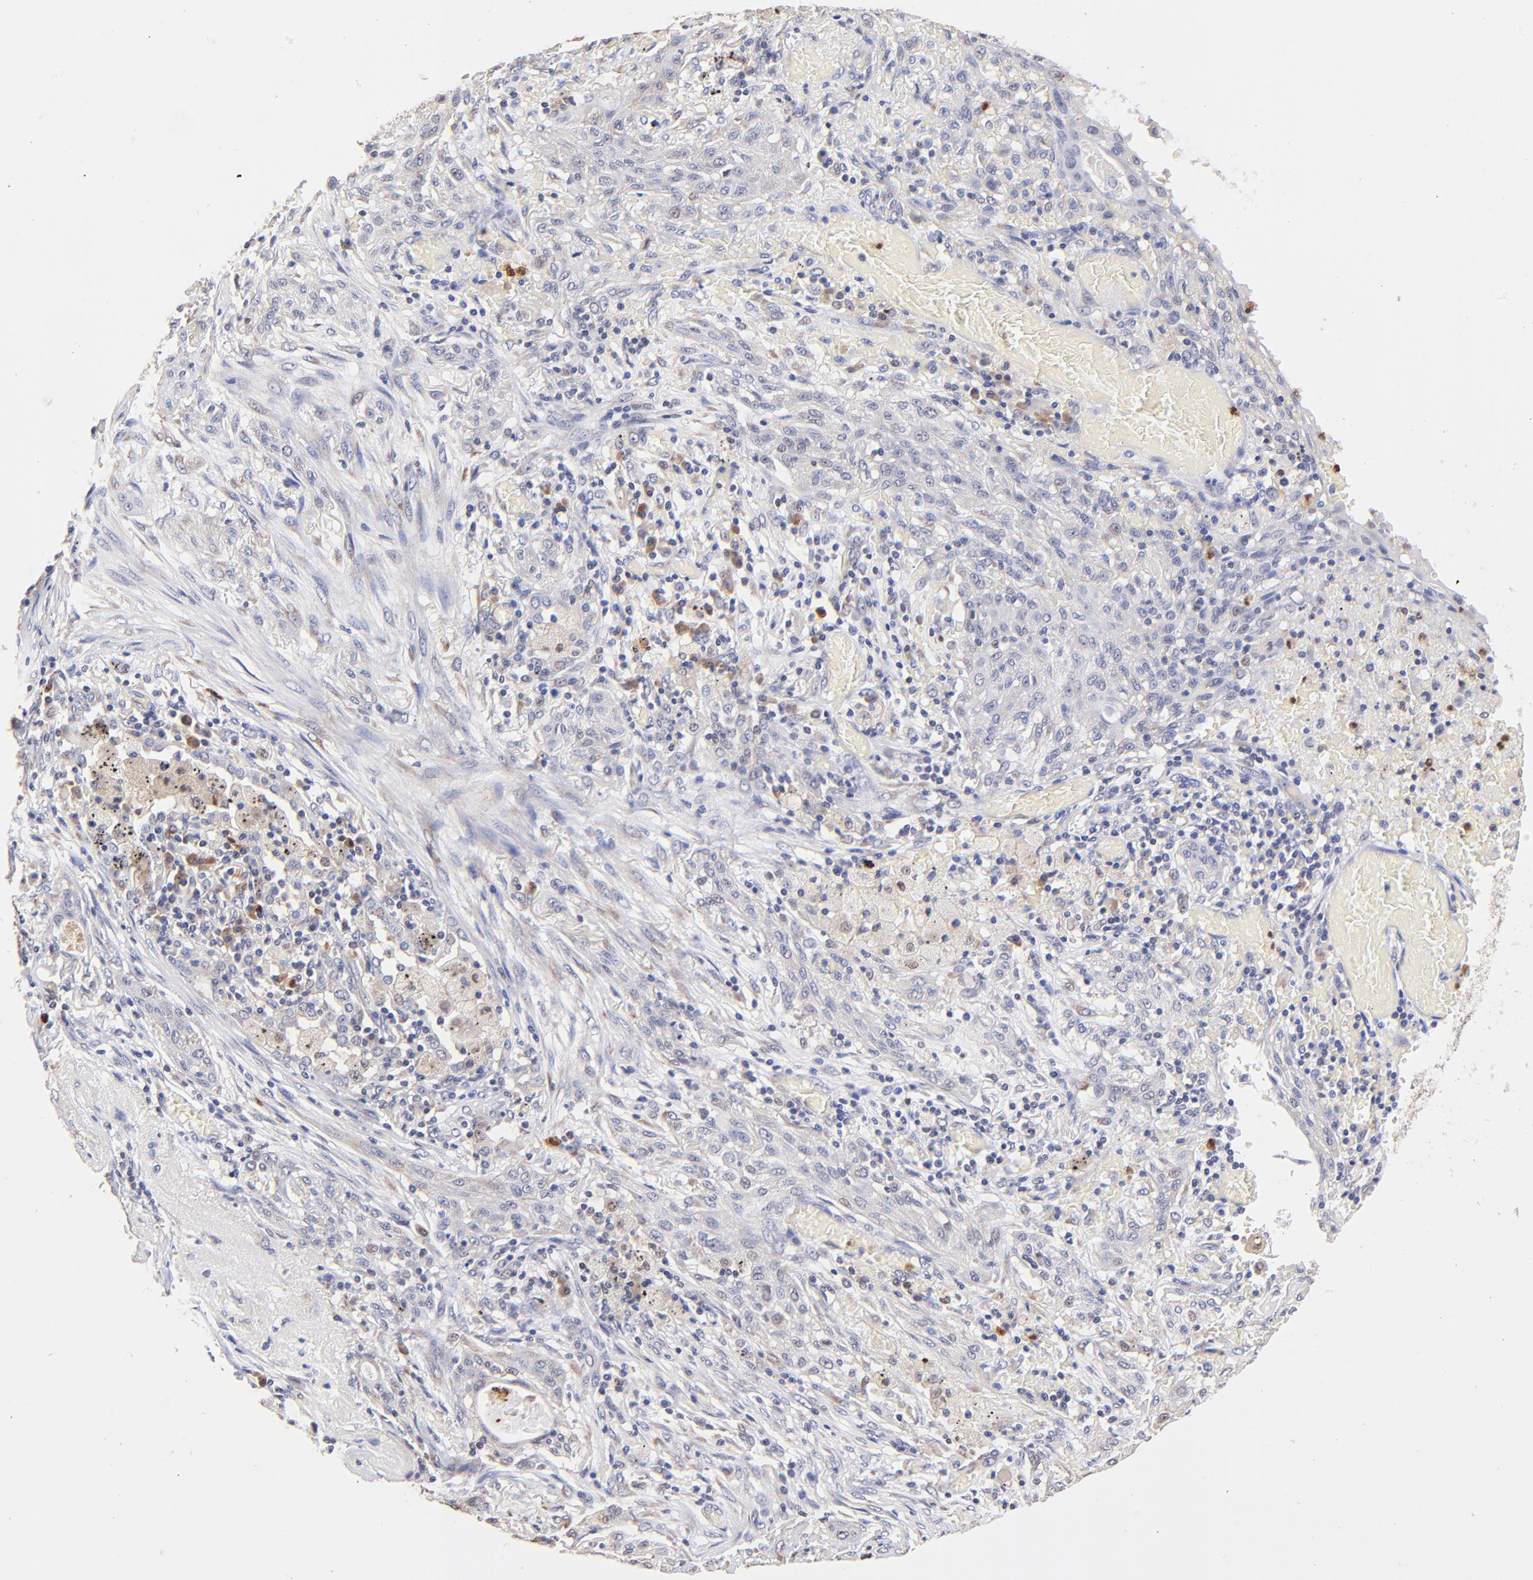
{"staining": {"intensity": "weak", "quantity": "<25%", "location": "cytoplasmic/membranous"}, "tissue": "lung cancer", "cell_type": "Tumor cells", "image_type": "cancer", "snomed": [{"axis": "morphology", "description": "Squamous cell carcinoma, NOS"}, {"axis": "topography", "description": "Lung"}], "caption": "A high-resolution micrograph shows IHC staining of lung cancer, which exhibits no significant positivity in tumor cells. The staining was performed using DAB (3,3'-diaminobenzidine) to visualize the protein expression in brown, while the nuclei were stained in blue with hematoxylin (Magnification: 20x).", "gene": "BBOF1", "patient": {"sex": "female", "age": 47}}